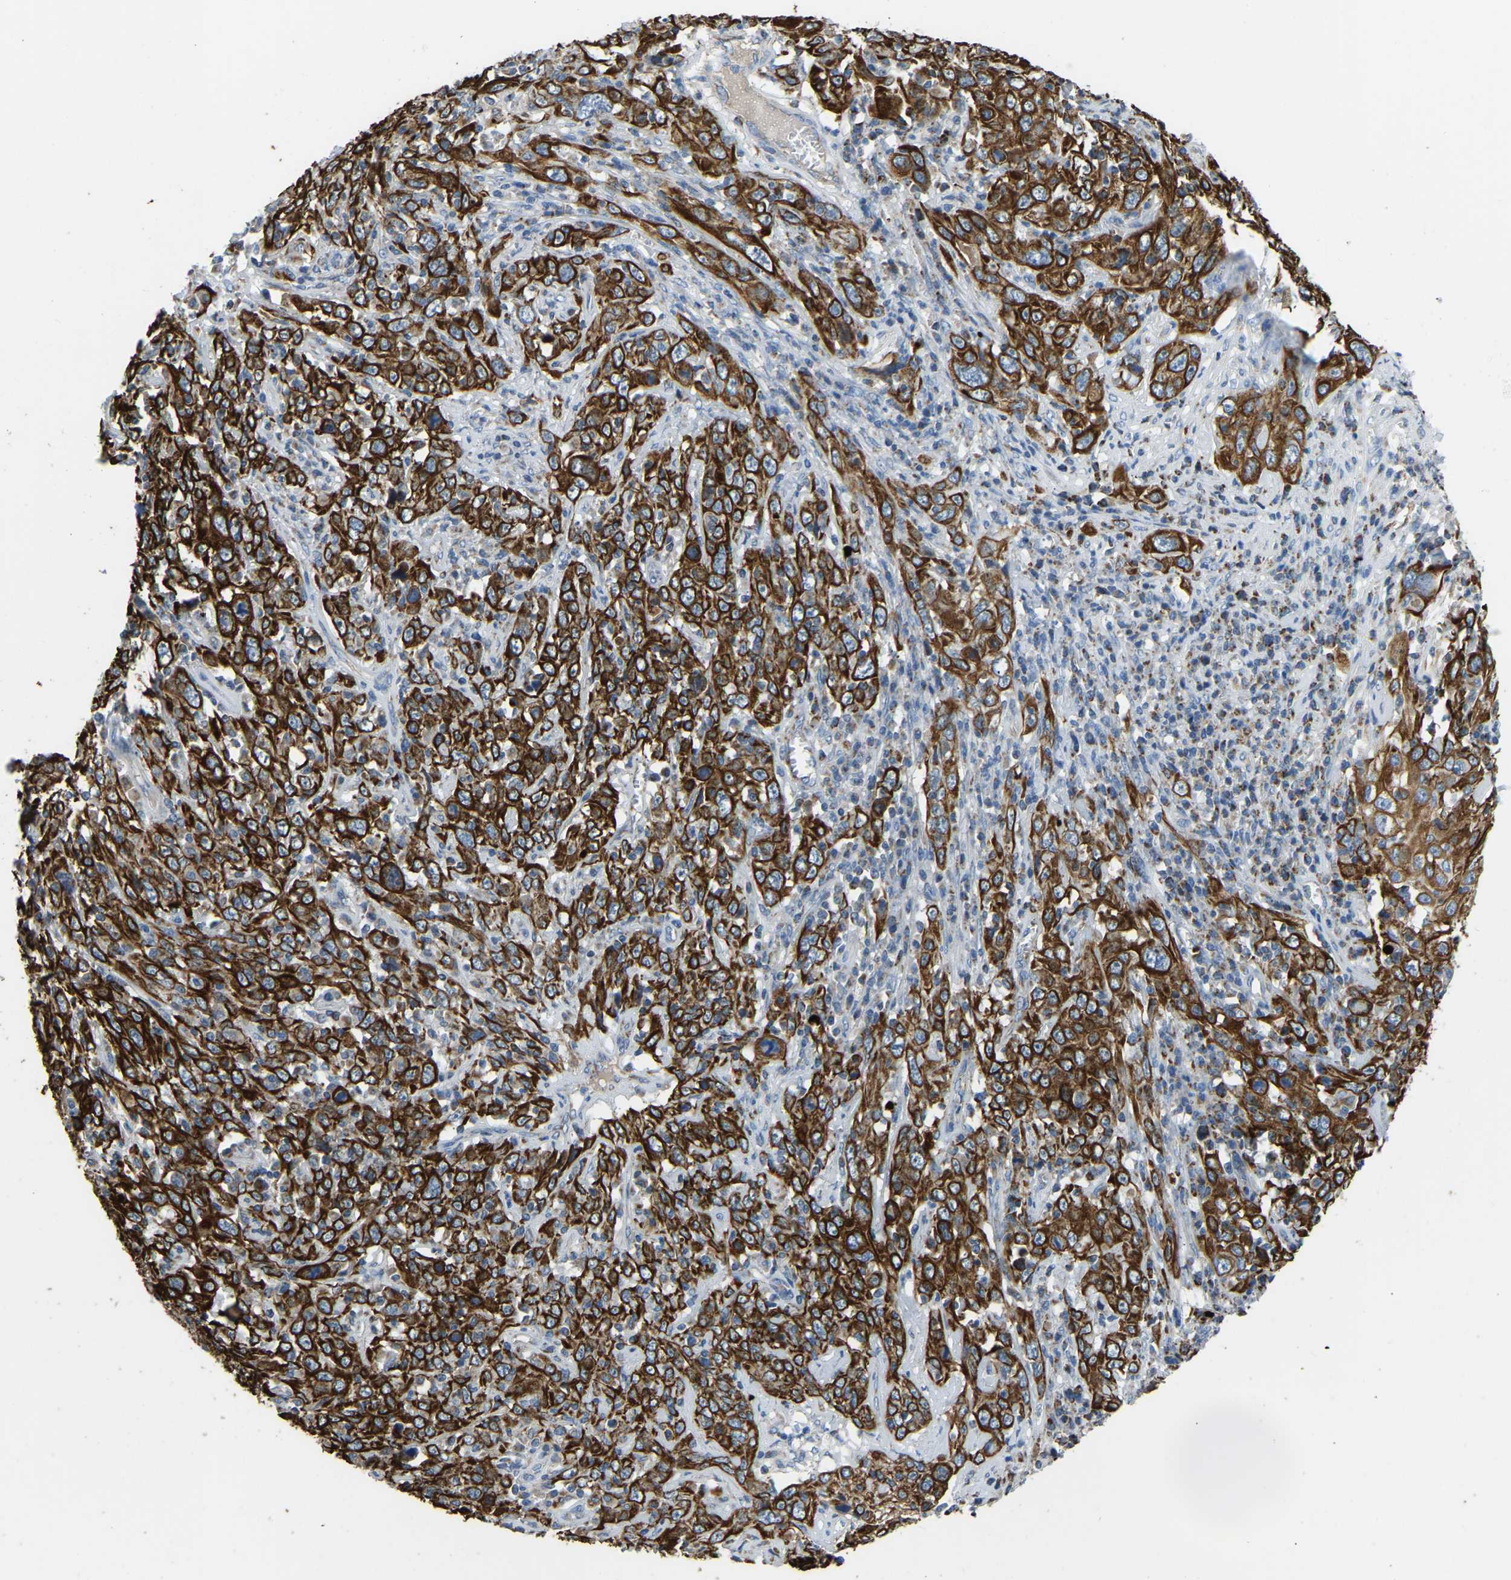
{"staining": {"intensity": "strong", "quantity": ">75%", "location": "cytoplasmic/membranous"}, "tissue": "cervical cancer", "cell_type": "Tumor cells", "image_type": "cancer", "snomed": [{"axis": "morphology", "description": "Squamous cell carcinoma, NOS"}, {"axis": "topography", "description": "Cervix"}], "caption": "Immunohistochemistry of cervical cancer (squamous cell carcinoma) exhibits high levels of strong cytoplasmic/membranous staining in approximately >75% of tumor cells. The protein of interest is stained brown, and the nuclei are stained in blue (DAB IHC with brightfield microscopy, high magnification).", "gene": "ZNF200", "patient": {"sex": "female", "age": 46}}